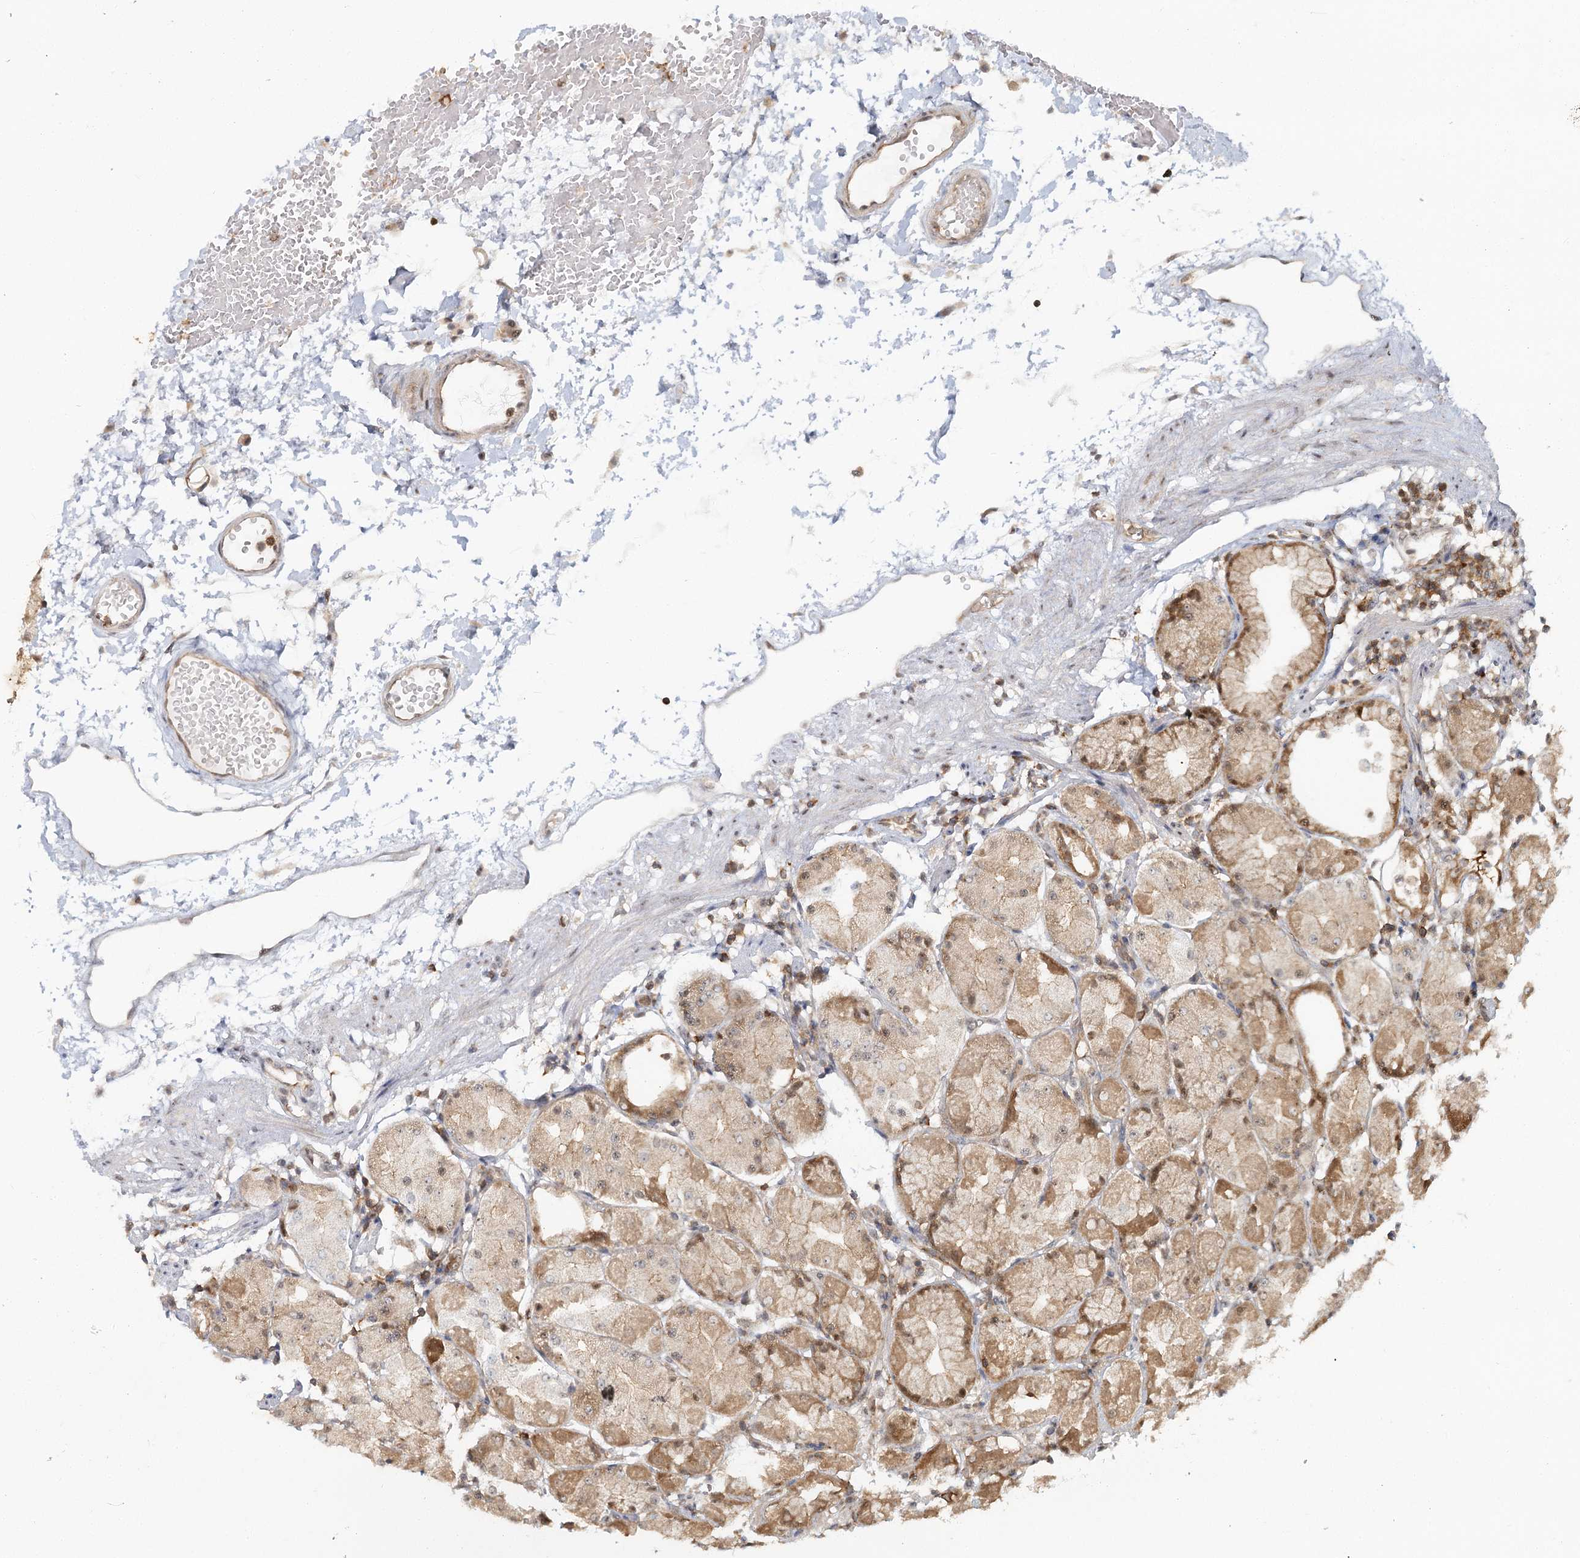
{"staining": {"intensity": "moderate", "quantity": ">75%", "location": "cytoplasmic/membranous"}, "tissue": "stomach", "cell_type": "Glandular cells", "image_type": "normal", "snomed": [{"axis": "morphology", "description": "Normal tissue, NOS"}, {"axis": "topography", "description": "Stomach"}, {"axis": "topography", "description": "Stomach, lower"}], "caption": "A brown stain shows moderate cytoplasmic/membranous expression of a protein in glandular cells of benign human stomach.", "gene": "FAM120B", "patient": {"sex": "female", "age": 75}}